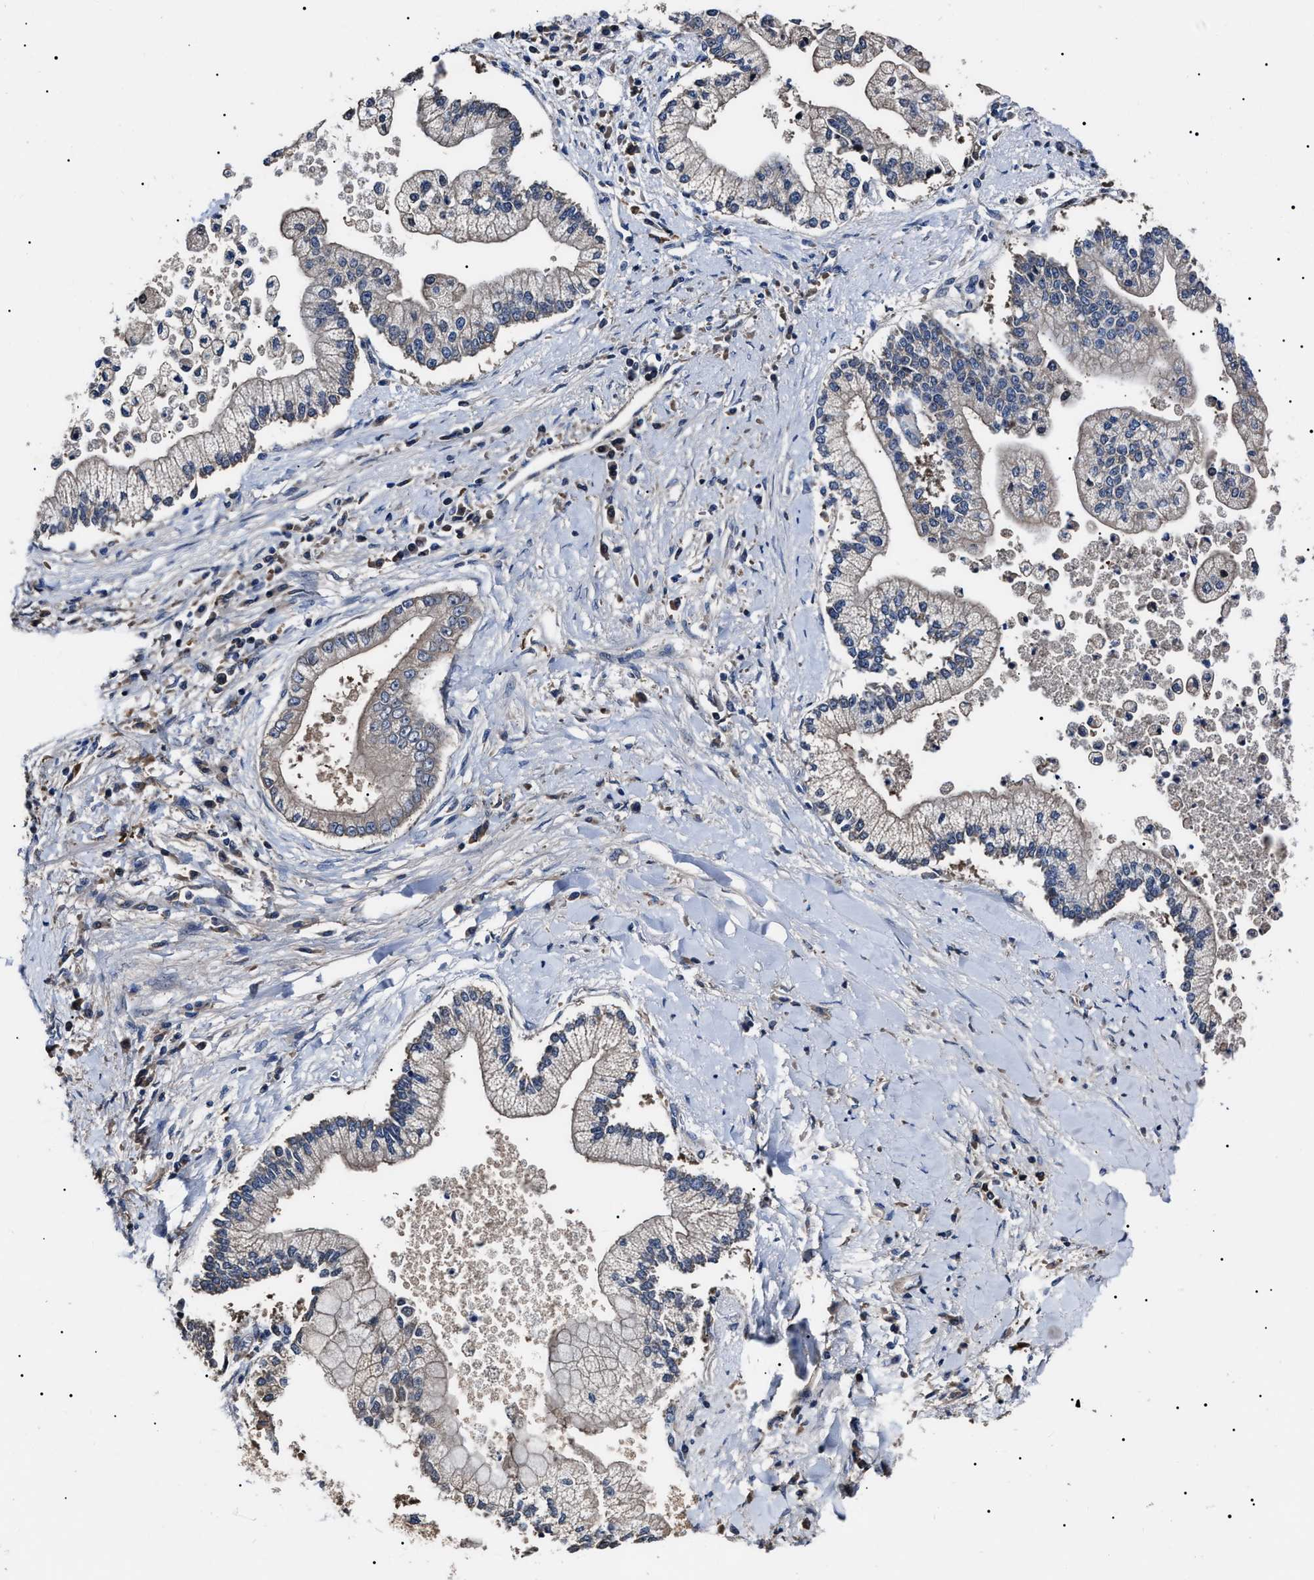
{"staining": {"intensity": "negative", "quantity": "none", "location": "none"}, "tissue": "liver cancer", "cell_type": "Tumor cells", "image_type": "cancer", "snomed": [{"axis": "morphology", "description": "Cholangiocarcinoma"}, {"axis": "topography", "description": "Liver"}], "caption": "Immunohistochemical staining of liver cholangiocarcinoma demonstrates no significant expression in tumor cells.", "gene": "IFT81", "patient": {"sex": "male", "age": 50}}